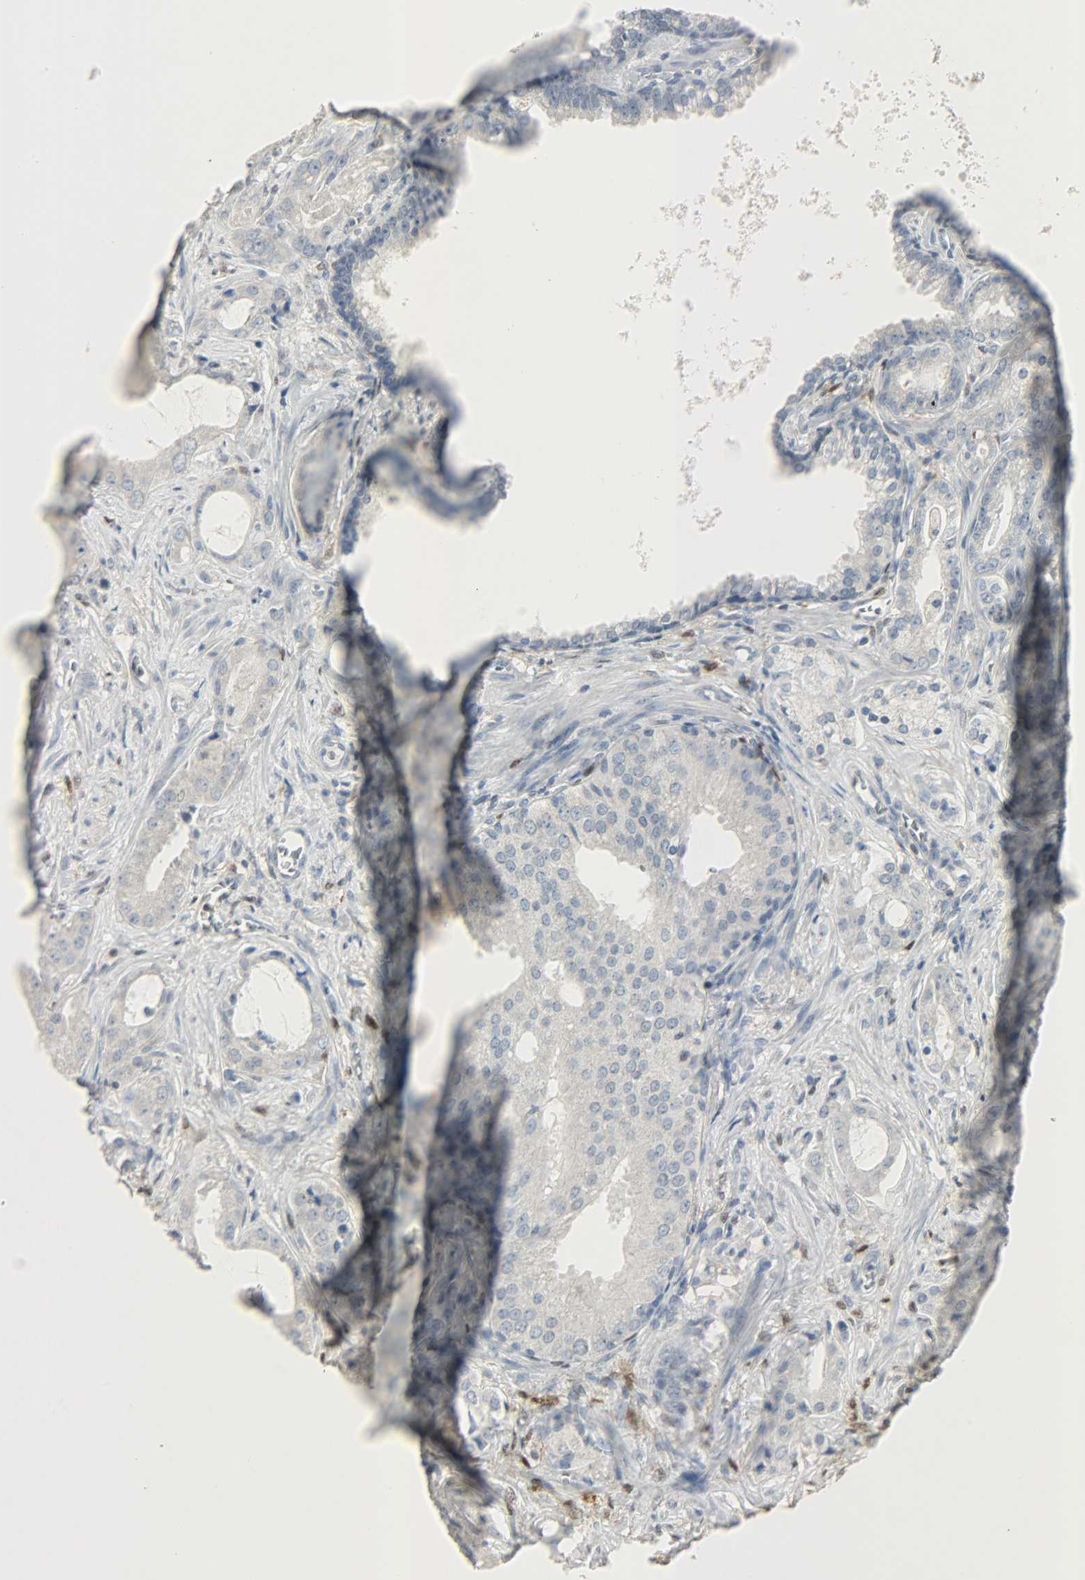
{"staining": {"intensity": "weak", "quantity": "25%-75%", "location": "cytoplasmic/membranous"}, "tissue": "prostate cancer", "cell_type": "Tumor cells", "image_type": "cancer", "snomed": [{"axis": "morphology", "description": "Adenocarcinoma, Low grade"}, {"axis": "topography", "description": "Prostate"}], "caption": "The immunohistochemical stain labels weak cytoplasmic/membranous staining in tumor cells of prostate cancer (low-grade adenocarcinoma) tissue.", "gene": "CAMK4", "patient": {"sex": "male", "age": 59}}